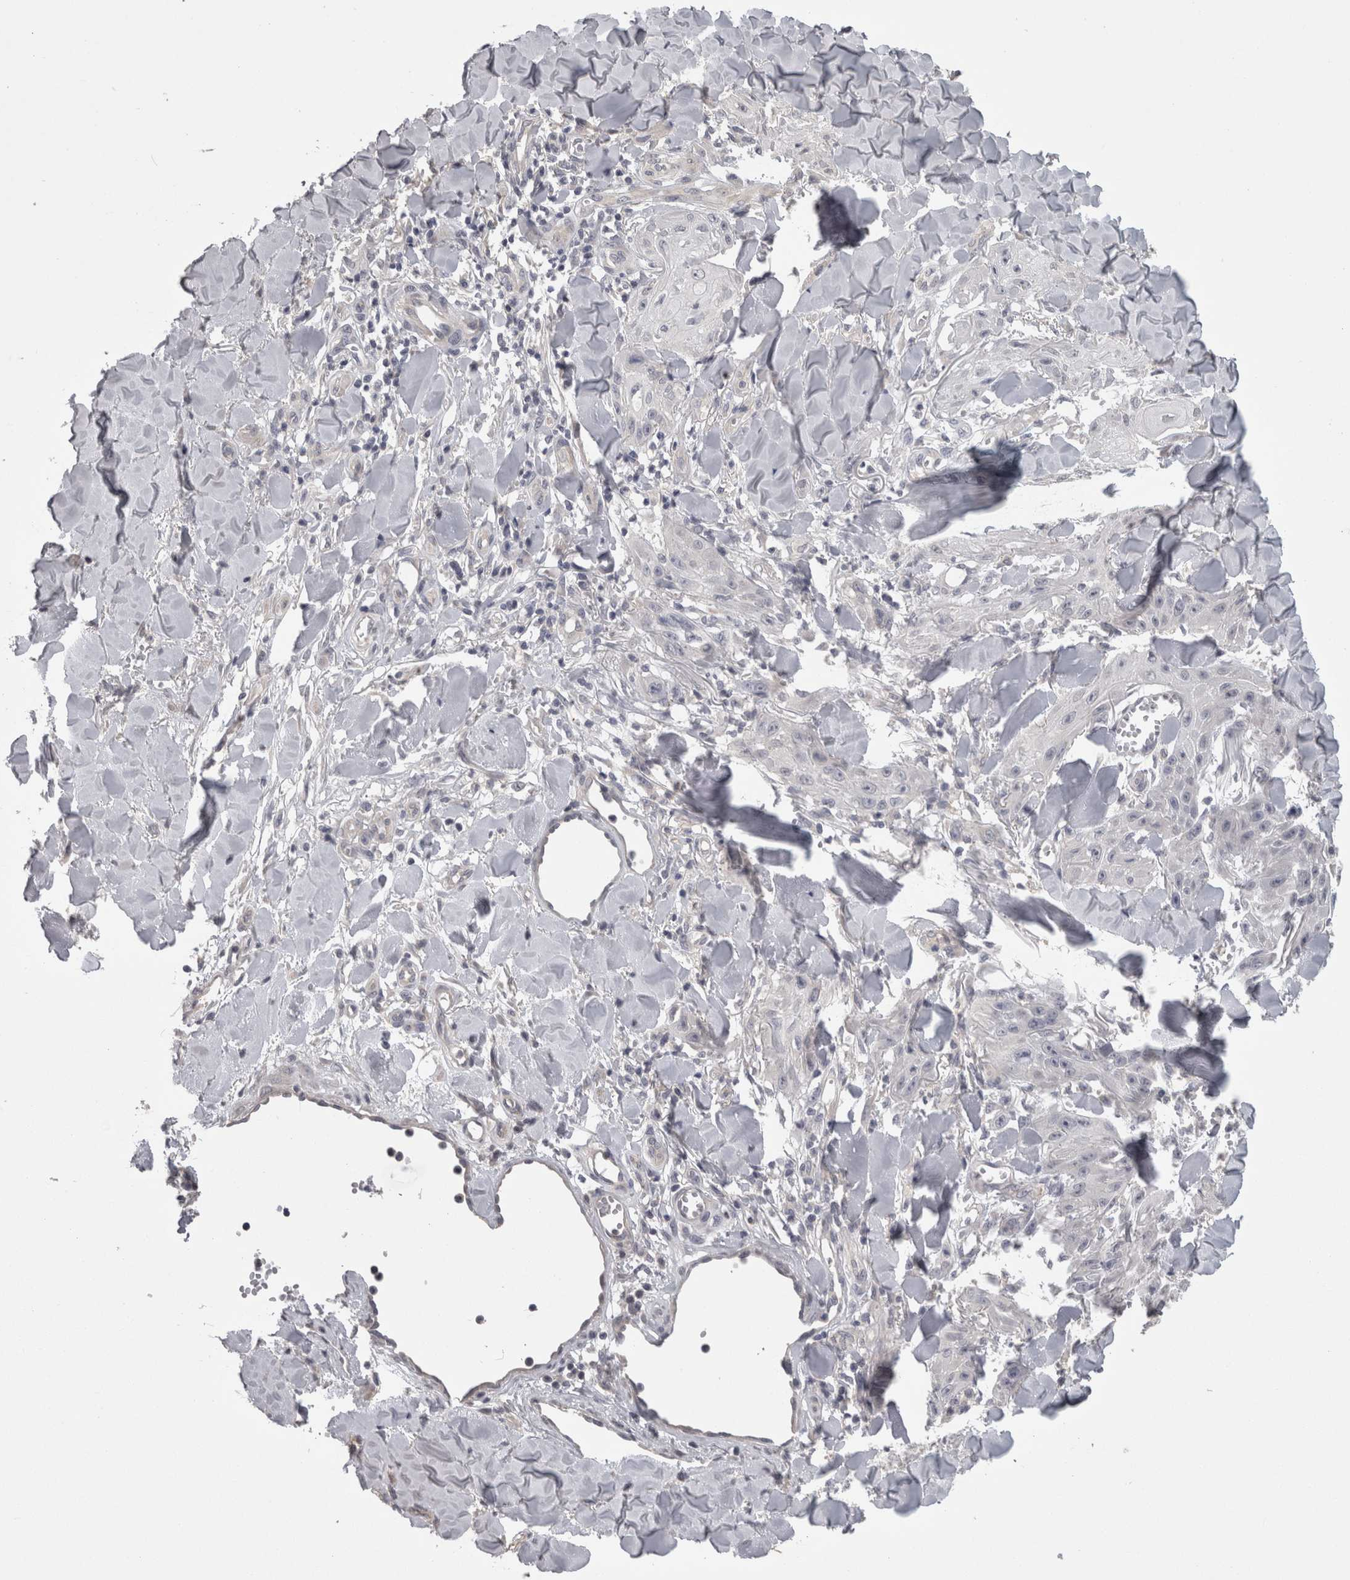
{"staining": {"intensity": "negative", "quantity": "none", "location": "none"}, "tissue": "skin cancer", "cell_type": "Tumor cells", "image_type": "cancer", "snomed": [{"axis": "morphology", "description": "Squamous cell carcinoma, NOS"}, {"axis": "topography", "description": "Skin"}], "caption": "Immunohistochemistry (IHC) of skin cancer (squamous cell carcinoma) demonstrates no positivity in tumor cells.", "gene": "PON3", "patient": {"sex": "male", "age": 74}}